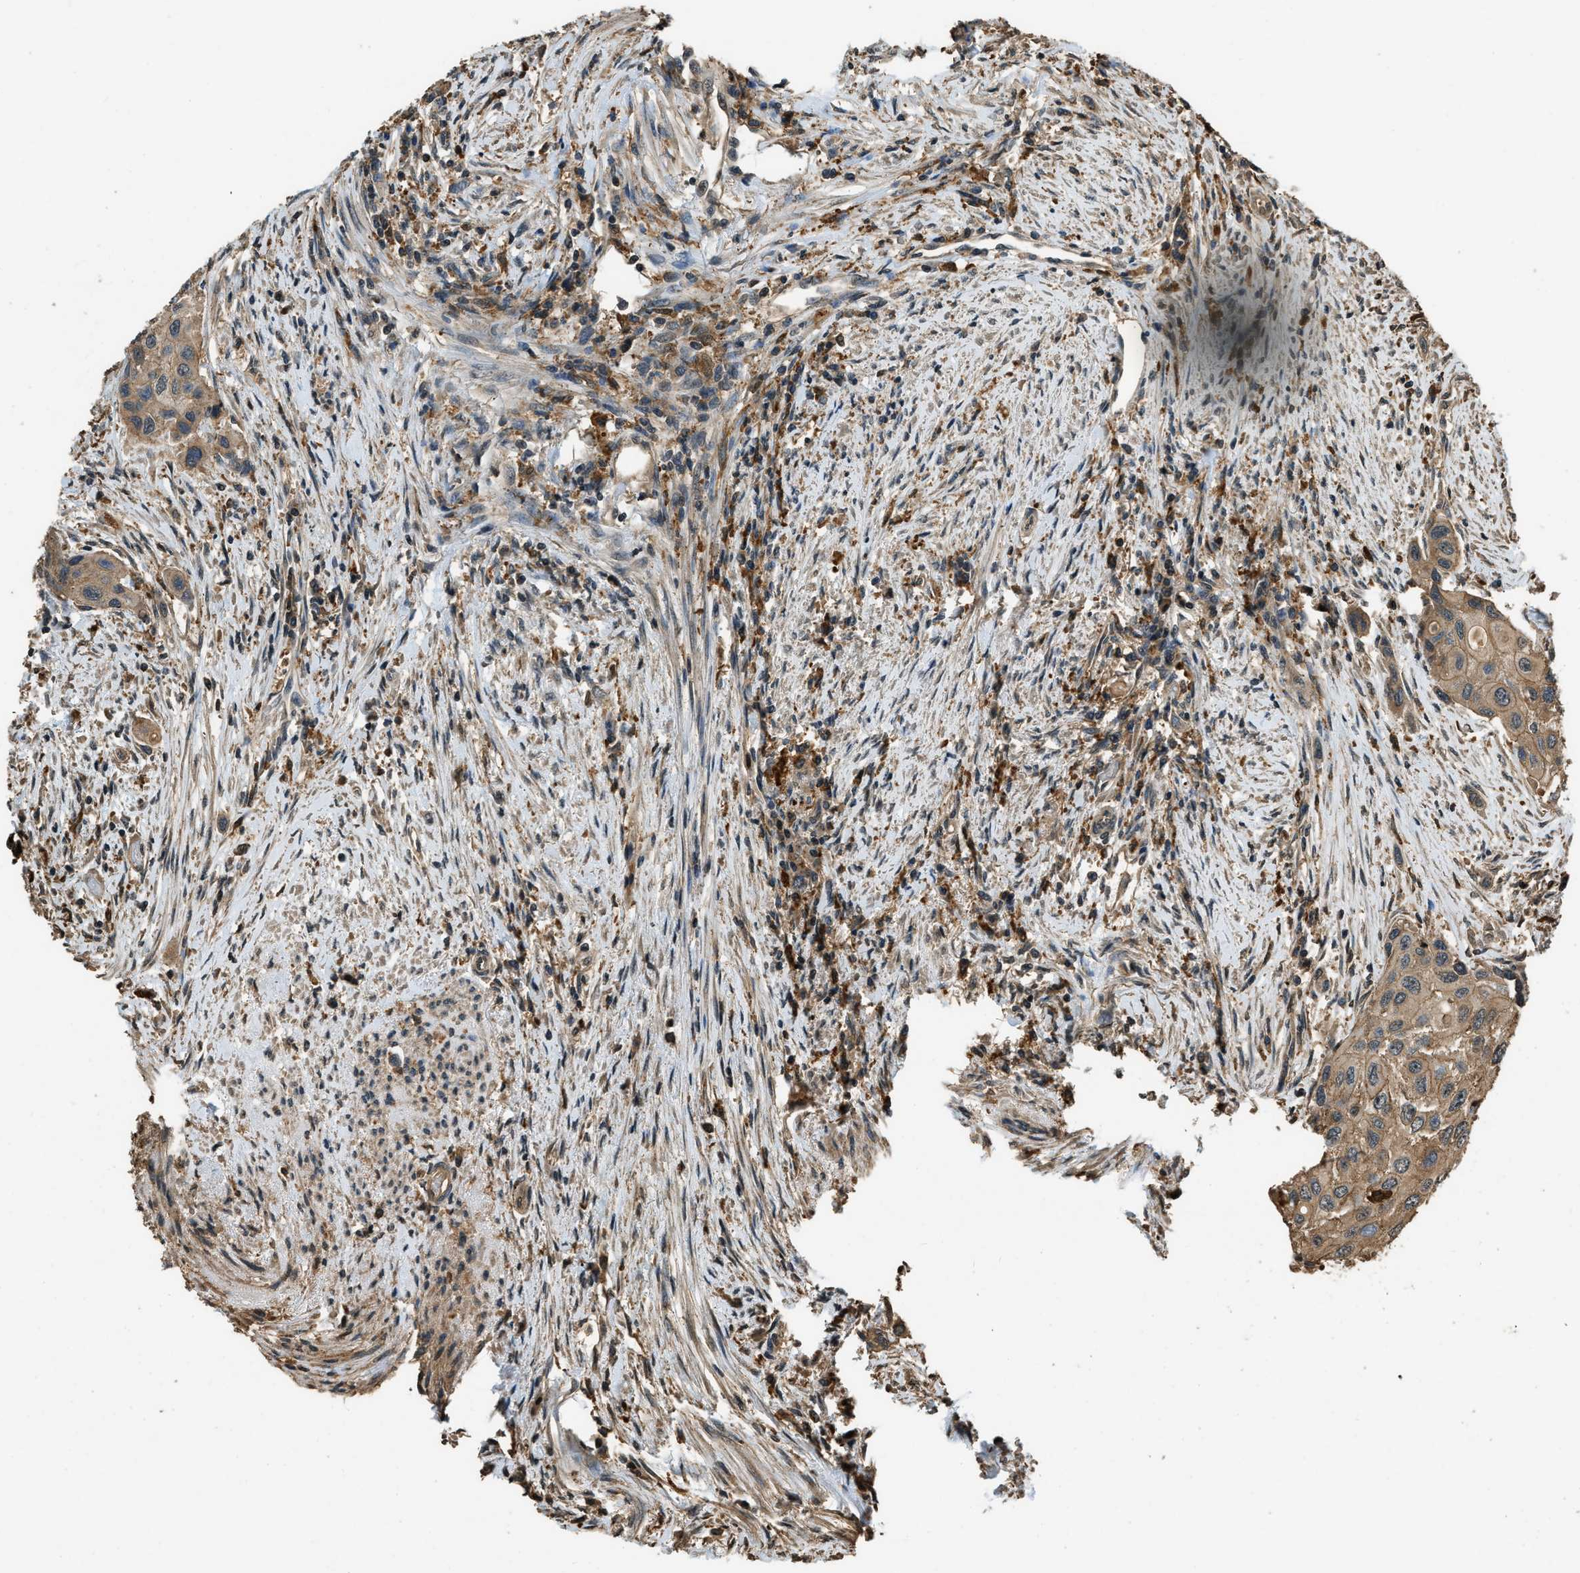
{"staining": {"intensity": "weak", "quantity": "25%-75%", "location": "cytoplasmic/membranous"}, "tissue": "urothelial cancer", "cell_type": "Tumor cells", "image_type": "cancer", "snomed": [{"axis": "morphology", "description": "Urothelial carcinoma, High grade"}, {"axis": "topography", "description": "Urinary bladder"}], "caption": "Urothelial cancer tissue displays weak cytoplasmic/membranous positivity in about 25%-75% of tumor cells, visualized by immunohistochemistry.", "gene": "RAP2A", "patient": {"sex": "female", "age": 56}}